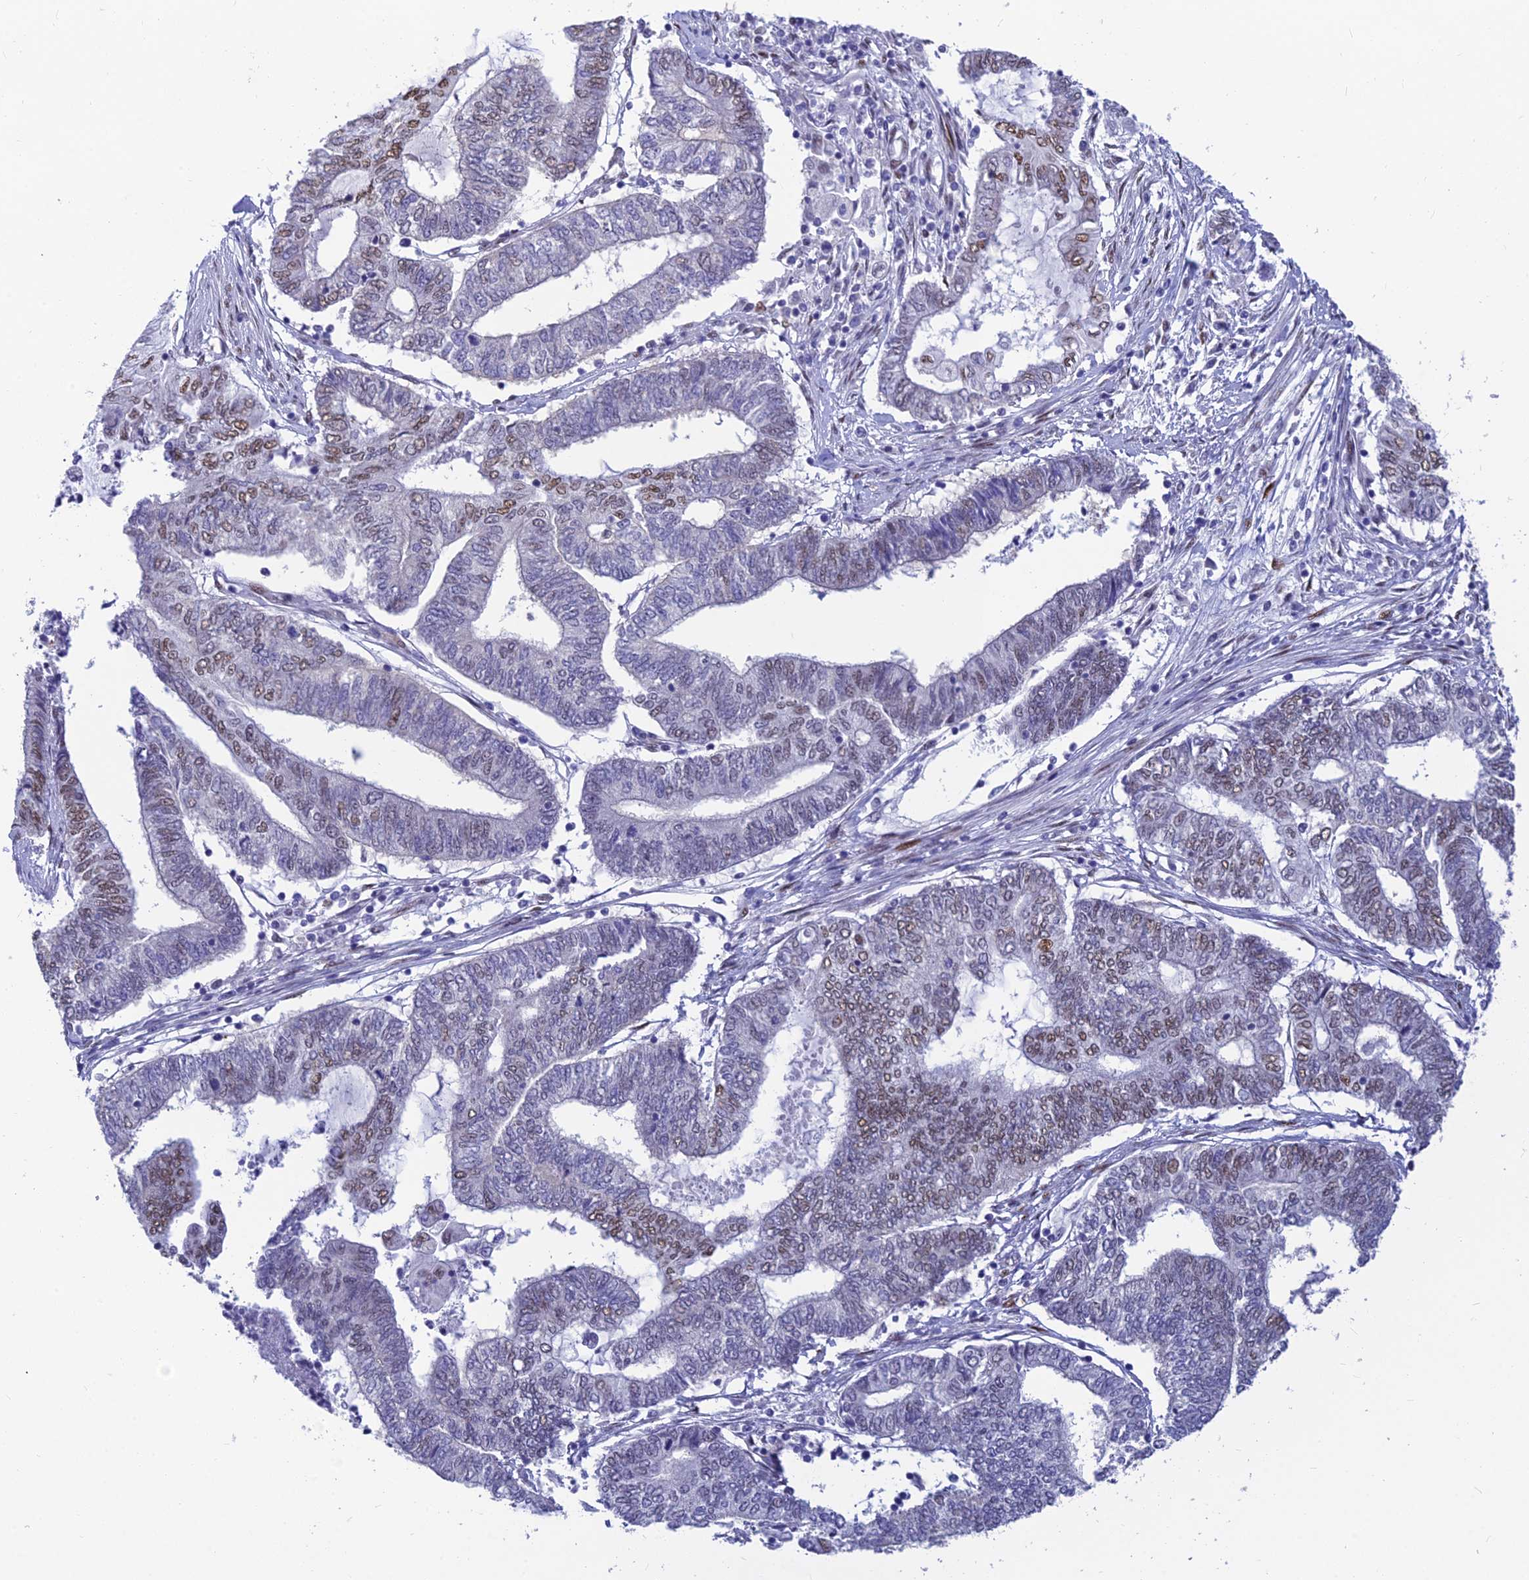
{"staining": {"intensity": "moderate", "quantity": "25%-75%", "location": "nuclear"}, "tissue": "endometrial cancer", "cell_type": "Tumor cells", "image_type": "cancer", "snomed": [{"axis": "morphology", "description": "Adenocarcinoma, NOS"}, {"axis": "topography", "description": "Uterus"}, {"axis": "topography", "description": "Endometrium"}], "caption": "There is medium levels of moderate nuclear positivity in tumor cells of adenocarcinoma (endometrial), as demonstrated by immunohistochemical staining (brown color).", "gene": "CLK4", "patient": {"sex": "female", "age": 70}}